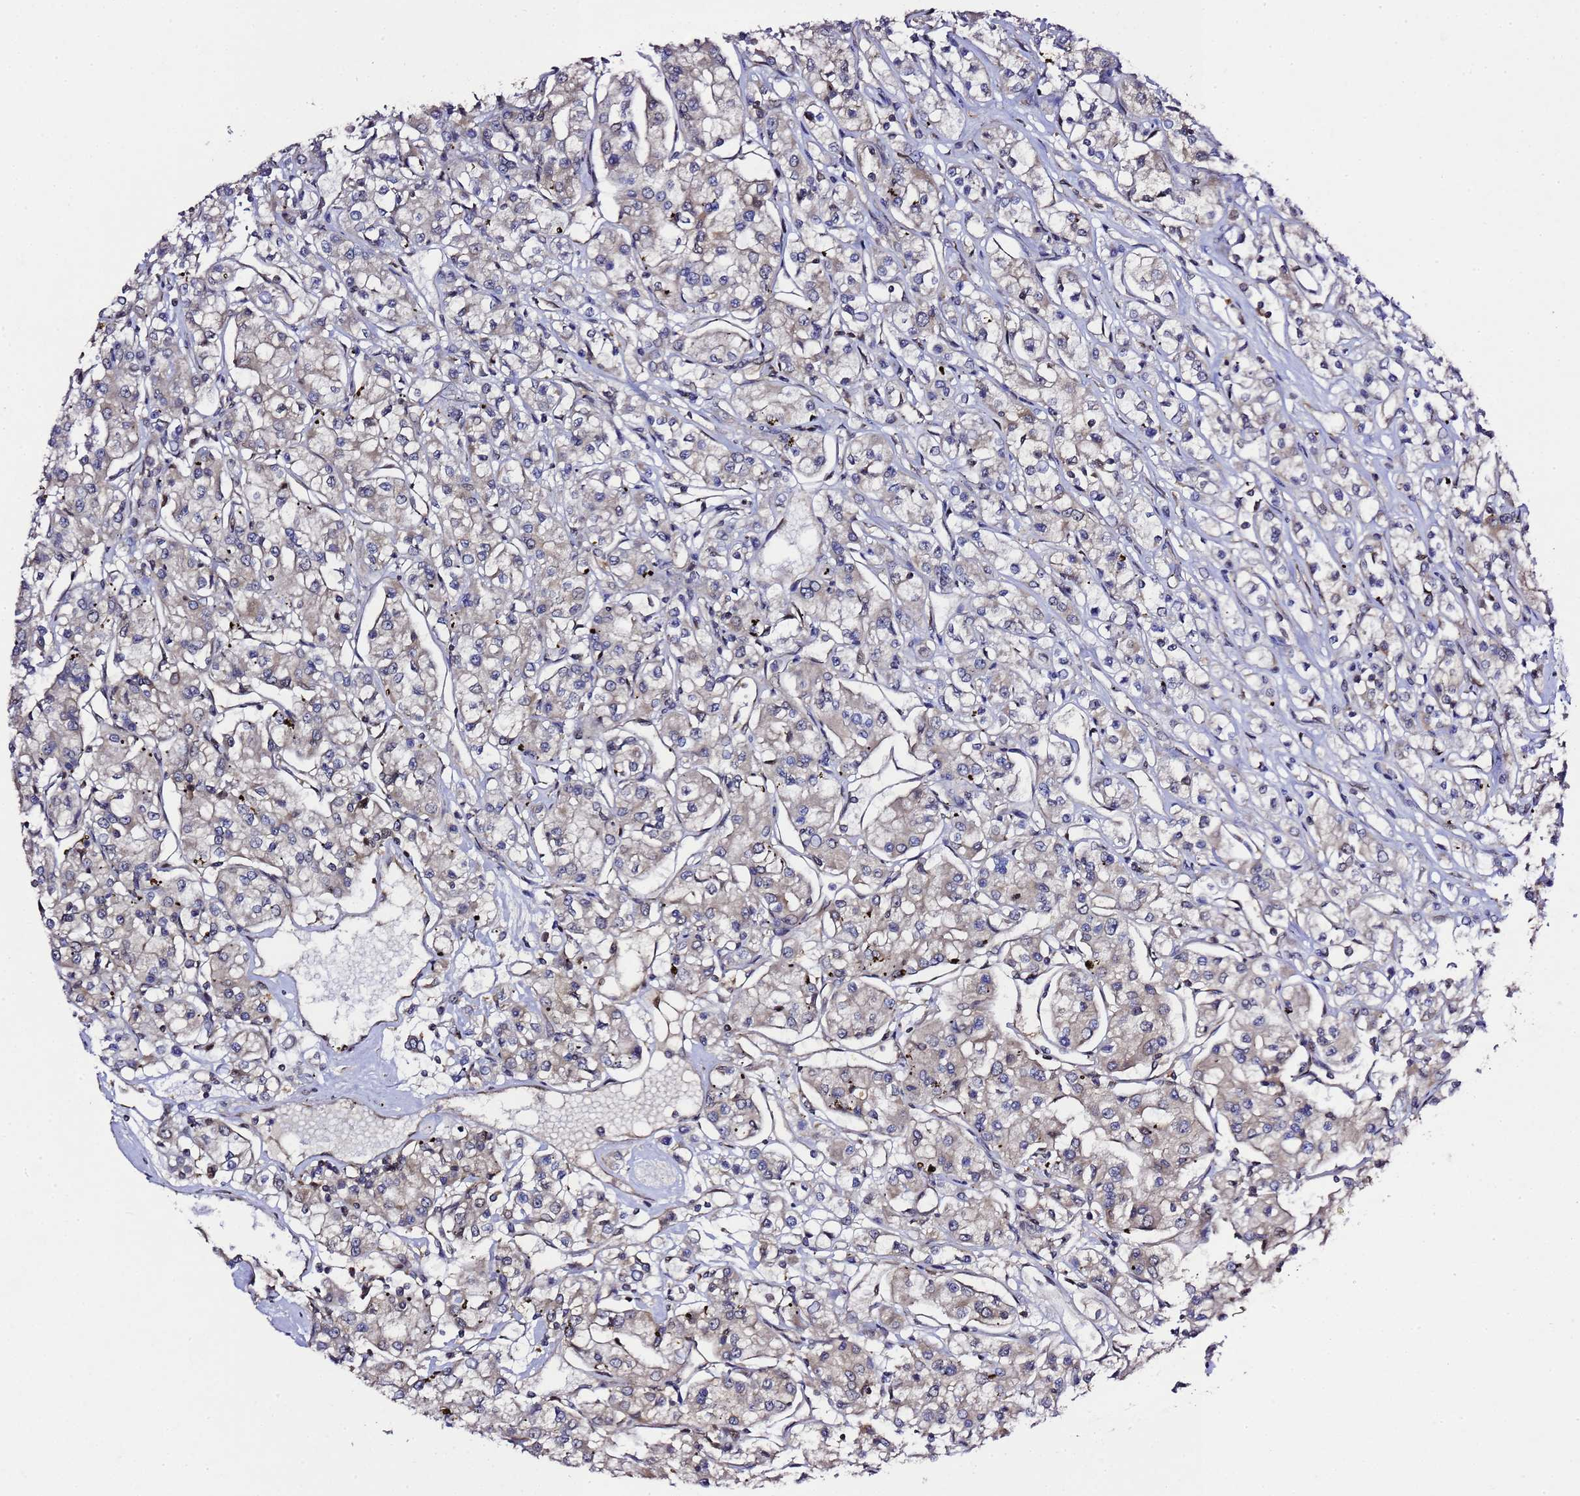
{"staining": {"intensity": "weak", "quantity": "25%-75%", "location": "cytoplasmic/membranous"}, "tissue": "renal cancer", "cell_type": "Tumor cells", "image_type": "cancer", "snomed": [{"axis": "morphology", "description": "Adenocarcinoma, NOS"}, {"axis": "topography", "description": "Kidney"}], "caption": "The histopathology image reveals immunohistochemical staining of renal adenocarcinoma. There is weak cytoplasmic/membranous staining is present in approximately 25%-75% of tumor cells.", "gene": "ALG3", "patient": {"sex": "female", "age": 59}}